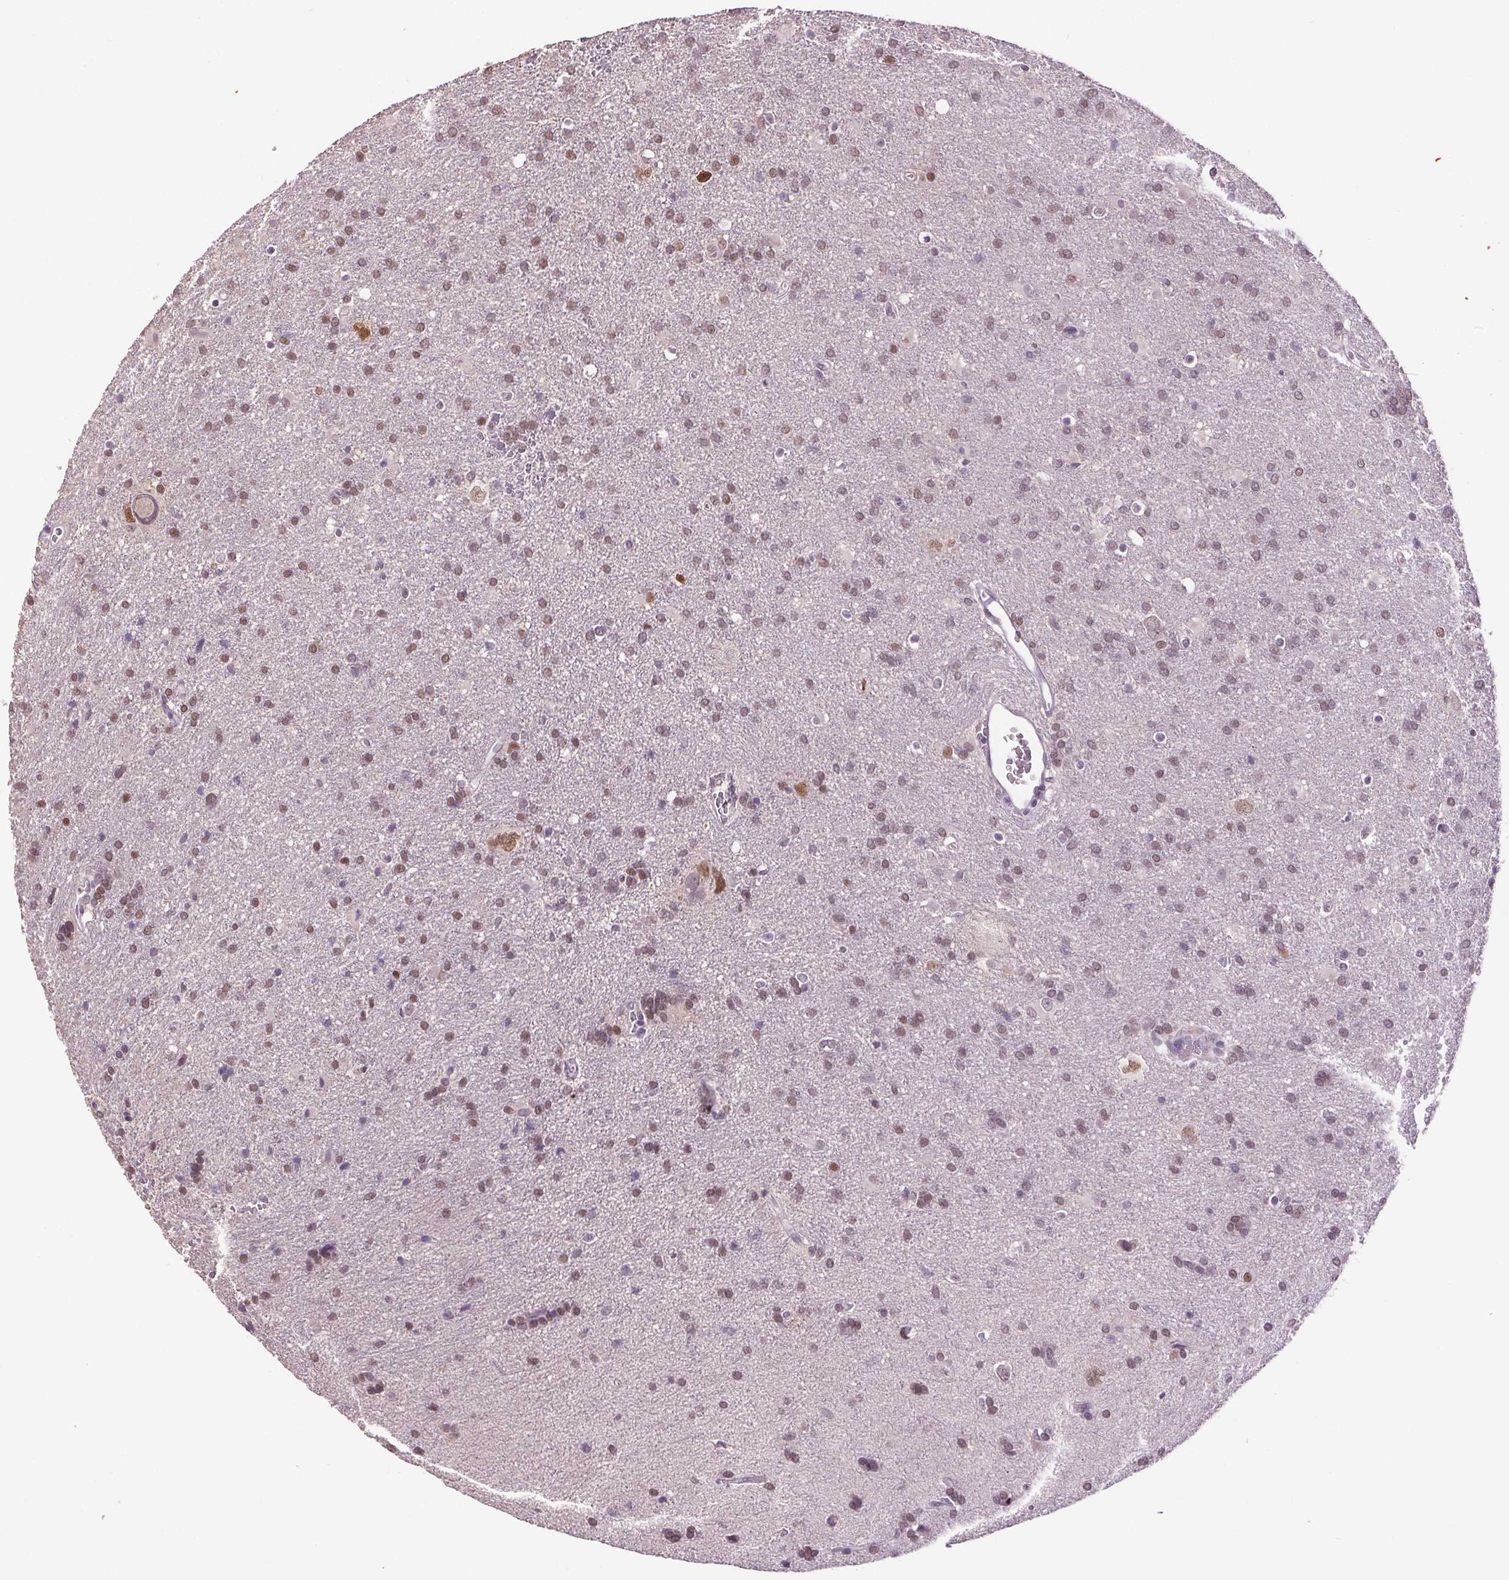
{"staining": {"intensity": "moderate", "quantity": ">75%", "location": "nuclear"}, "tissue": "glioma", "cell_type": "Tumor cells", "image_type": "cancer", "snomed": [{"axis": "morphology", "description": "Glioma, malignant, Low grade"}, {"axis": "topography", "description": "Brain"}], "caption": "IHC of malignant low-grade glioma exhibits medium levels of moderate nuclear expression in approximately >75% of tumor cells.", "gene": "CENPF", "patient": {"sex": "male", "age": 66}}